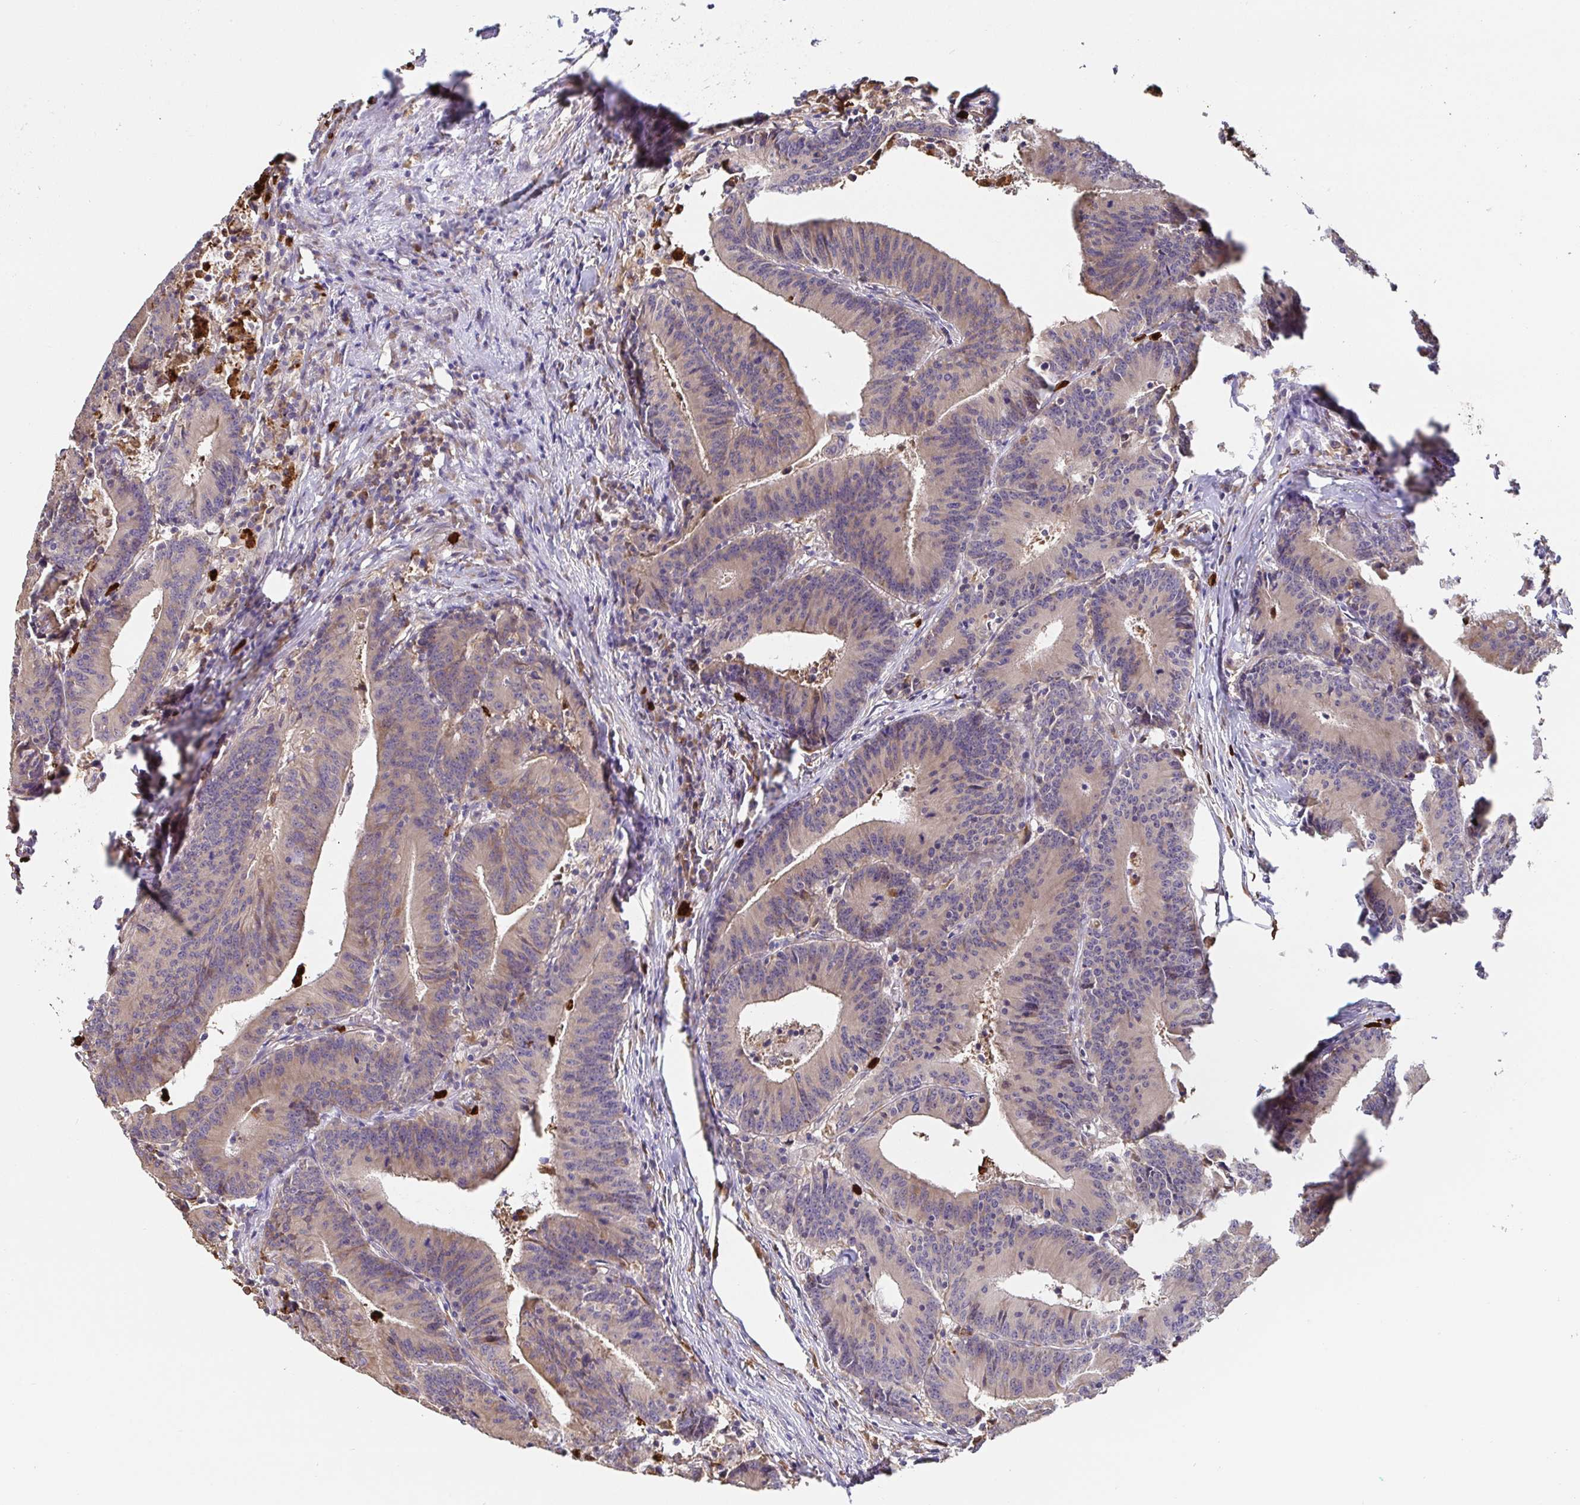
{"staining": {"intensity": "weak", "quantity": "<25%", "location": "cytoplasmic/membranous"}, "tissue": "colorectal cancer", "cell_type": "Tumor cells", "image_type": "cancer", "snomed": [{"axis": "morphology", "description": "Adenocarcinoma, NOS"}, {"axis": "topography", "description": "Colon"}], "caption": "Image shows no protein positivity in tumor cells of adenocarcinoma (colorectal) tissue. (Brightfield microscopy of DAB (3,3'-diaminobenzidine) immunohistochemistry (IHC) at high magnification).", "gene": "PDPK1", "patient": {"sex": "female", "age": 78}}